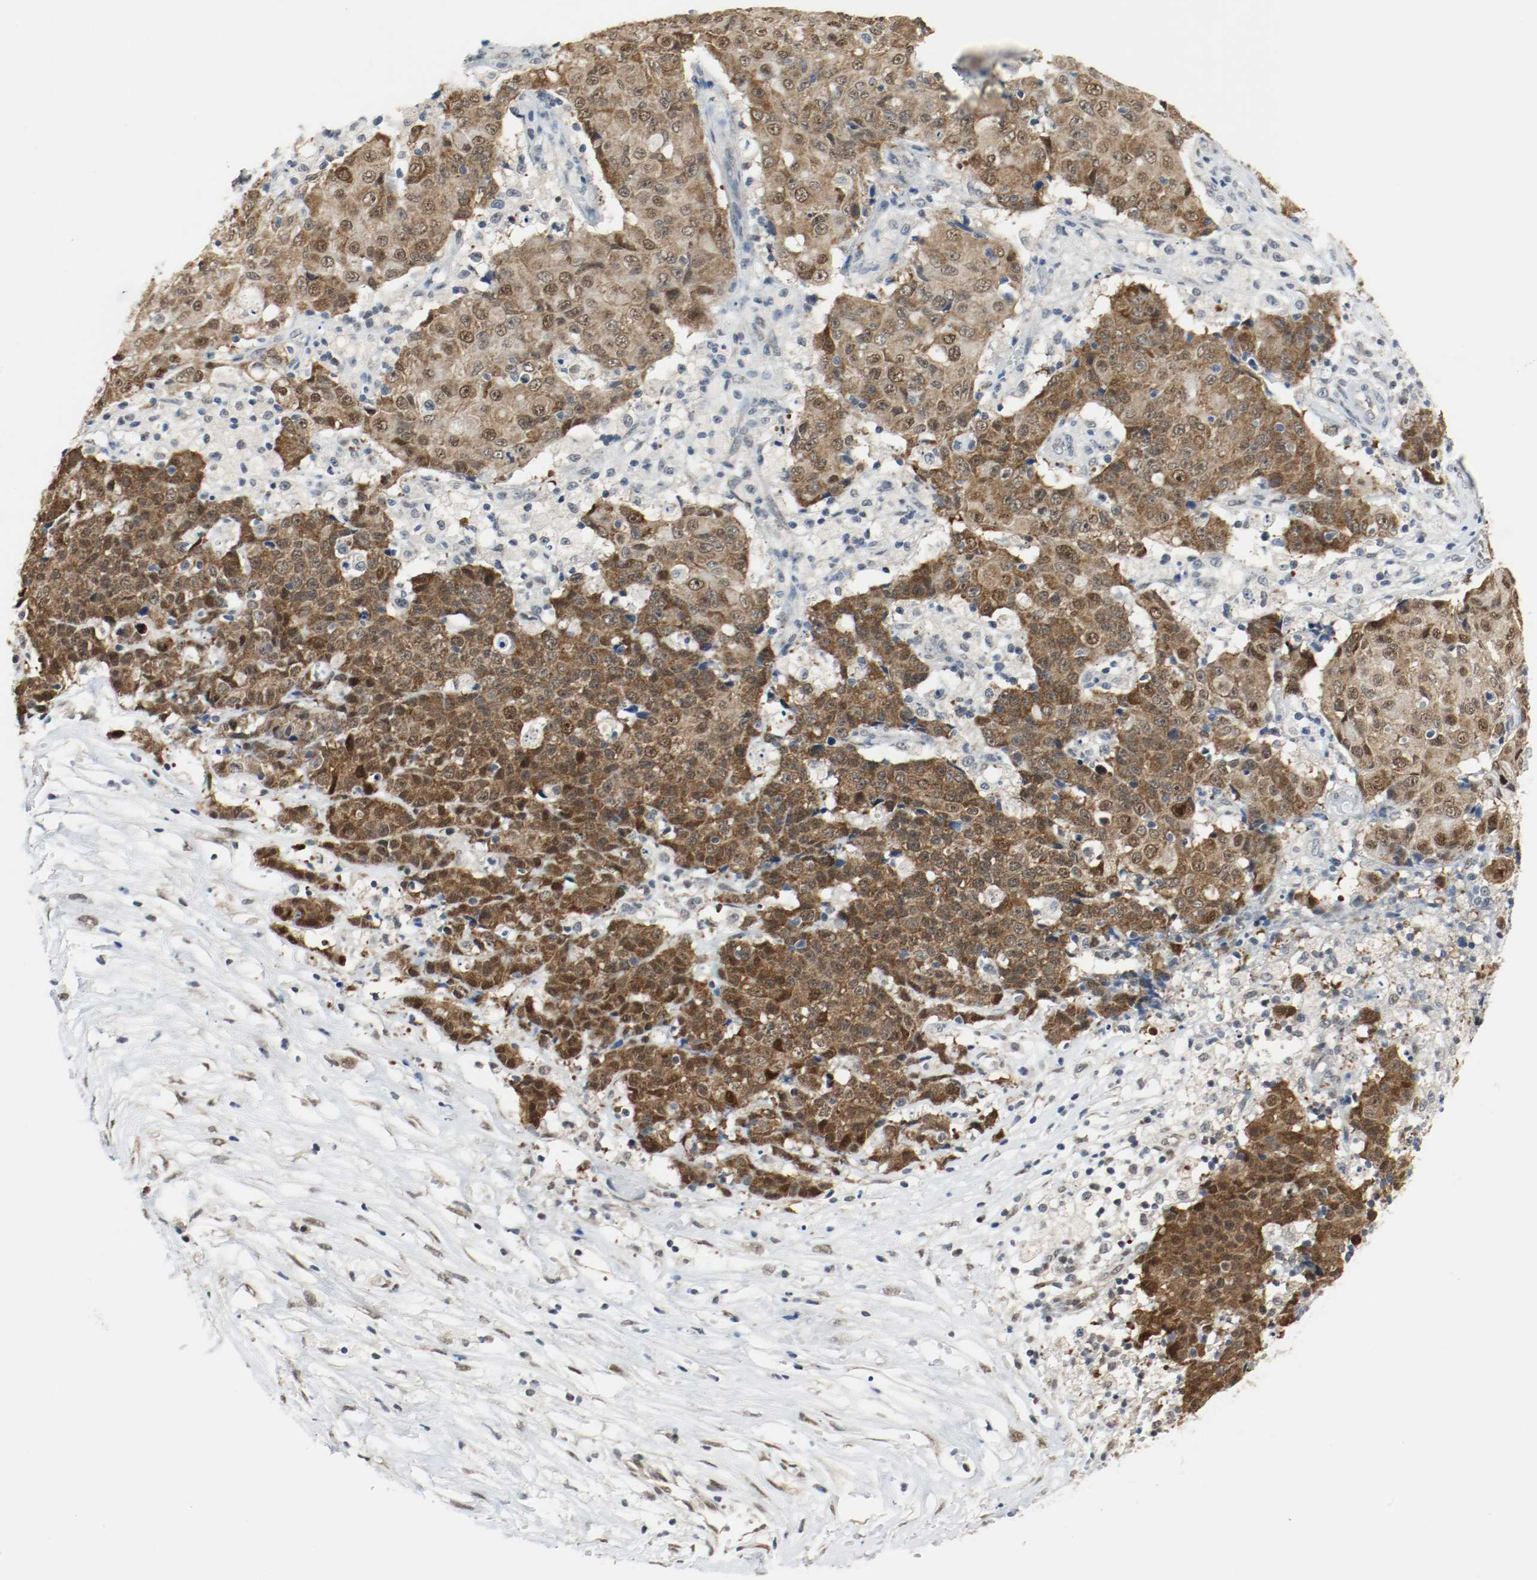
{"staining": {"intensity": "moderate", "quantity": ">75%", "location": "cytoplasmic/membranous,nuclear"}, "tissue": "ovarian cancer", "cell_type": "Tumor cells", "image_type": "cancer", "snomed": [{"axis": "morphology", "description": "Carcinoma, endometroid"}, {"axis": "topography", "description": "Ovary"}], "caption": "Protein staining demonstrates moderate cytoplasmic/membranous and nuclear expression in approximately >75% of tumor cells in endometroid carcinoma (ovarian). (DAB (3,3'-diaminobenzidine) = brown stain, brightfield microscopy at high magnification).", "gene": "PPME1", "patient": {"sex": "female", "age": 42}}